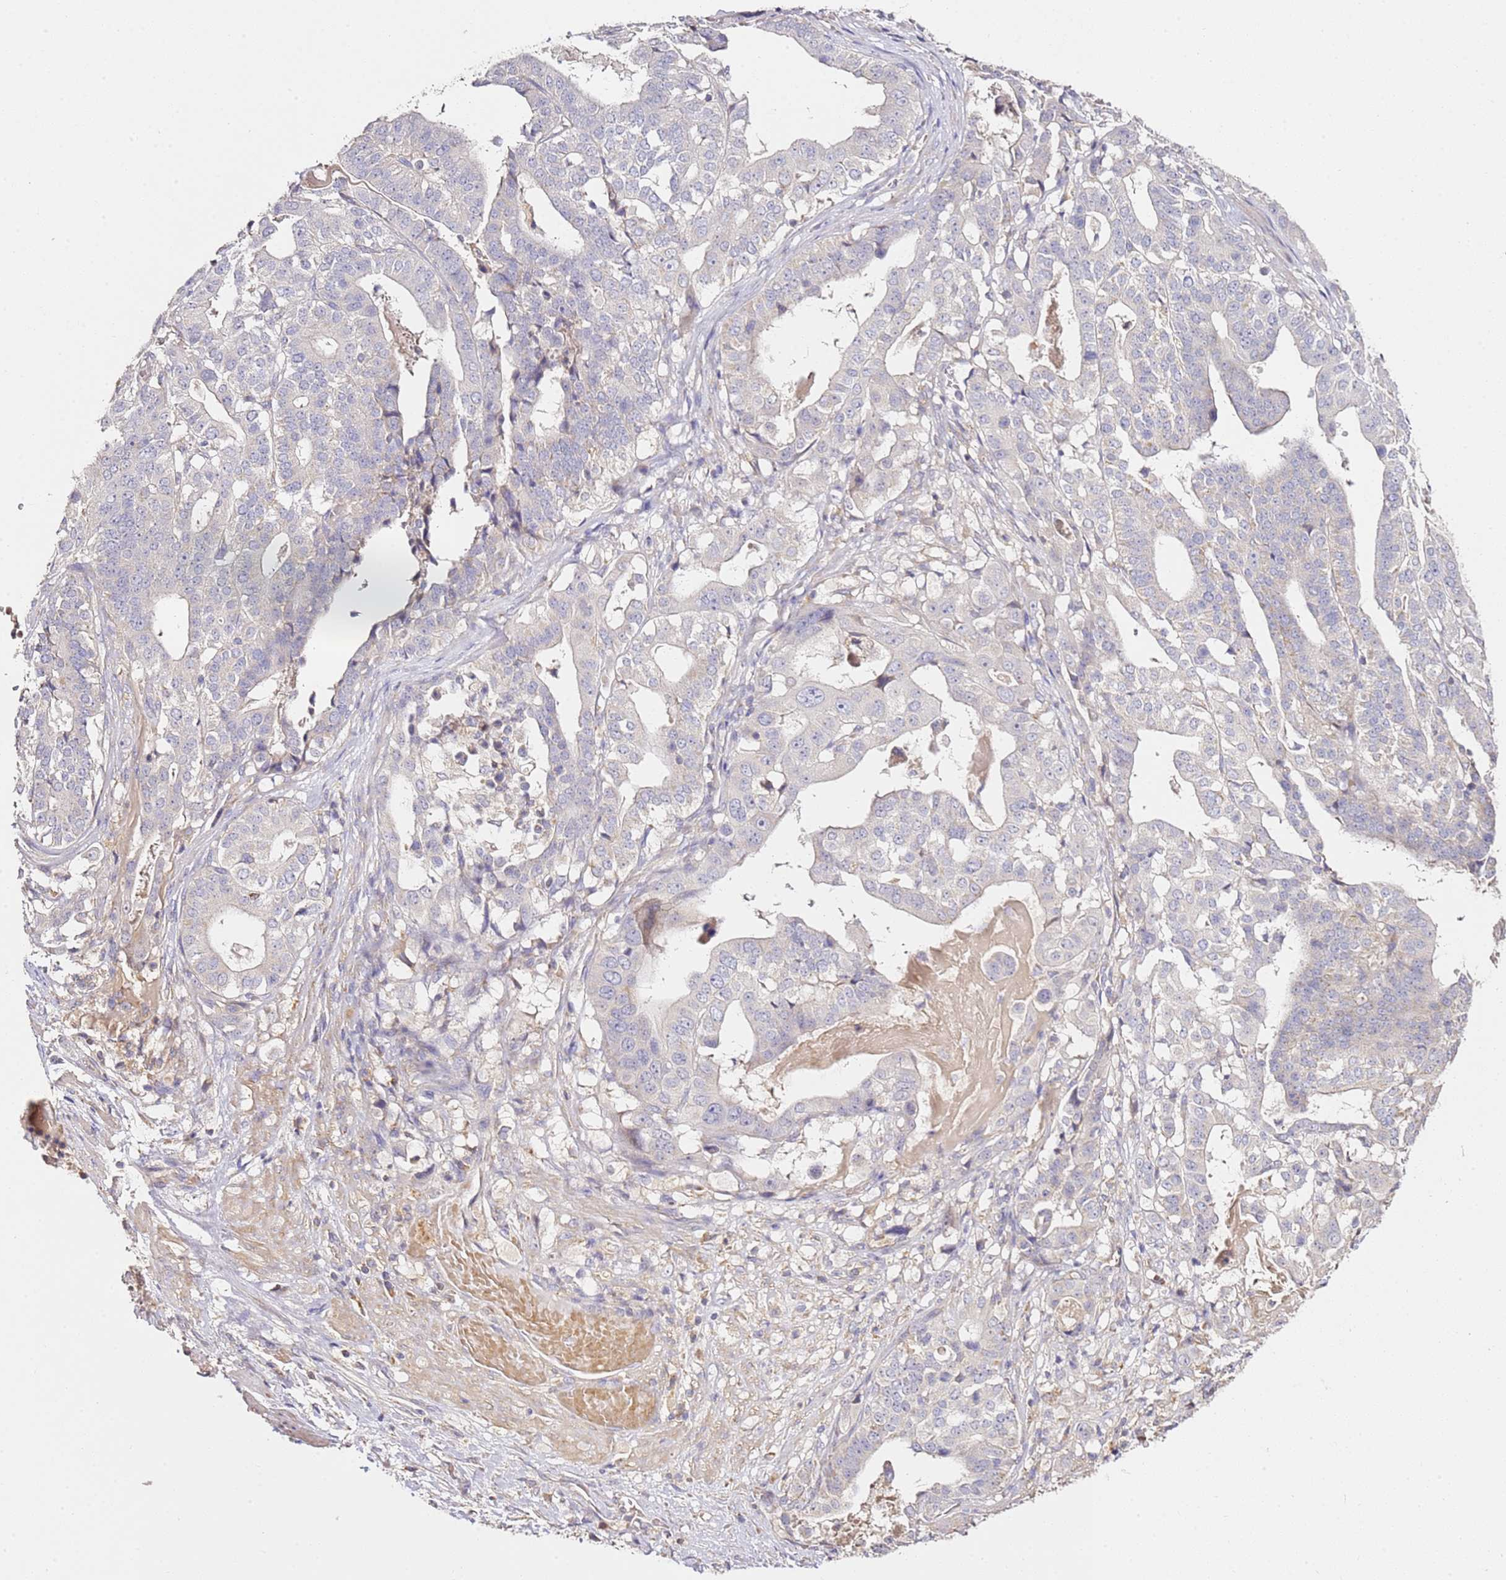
{"staining": {"intensity": "negative", "quantity": "none", "location": "none"}, "tissue": "stomach cancer", "cell_type": "Tumor cells", "image_type": "cancer", "snomed": [{"axis": "morphology", "description": "Adenocarcinoma, NOS"}, {"axis": "topography", "description": "Stomach"}], "caption": "Tumor cells are negative for brown protein staining in adenocarcinoma (stomach).", "gene": "OR2B11", "patient": {"sex": "male", "age": 48}}